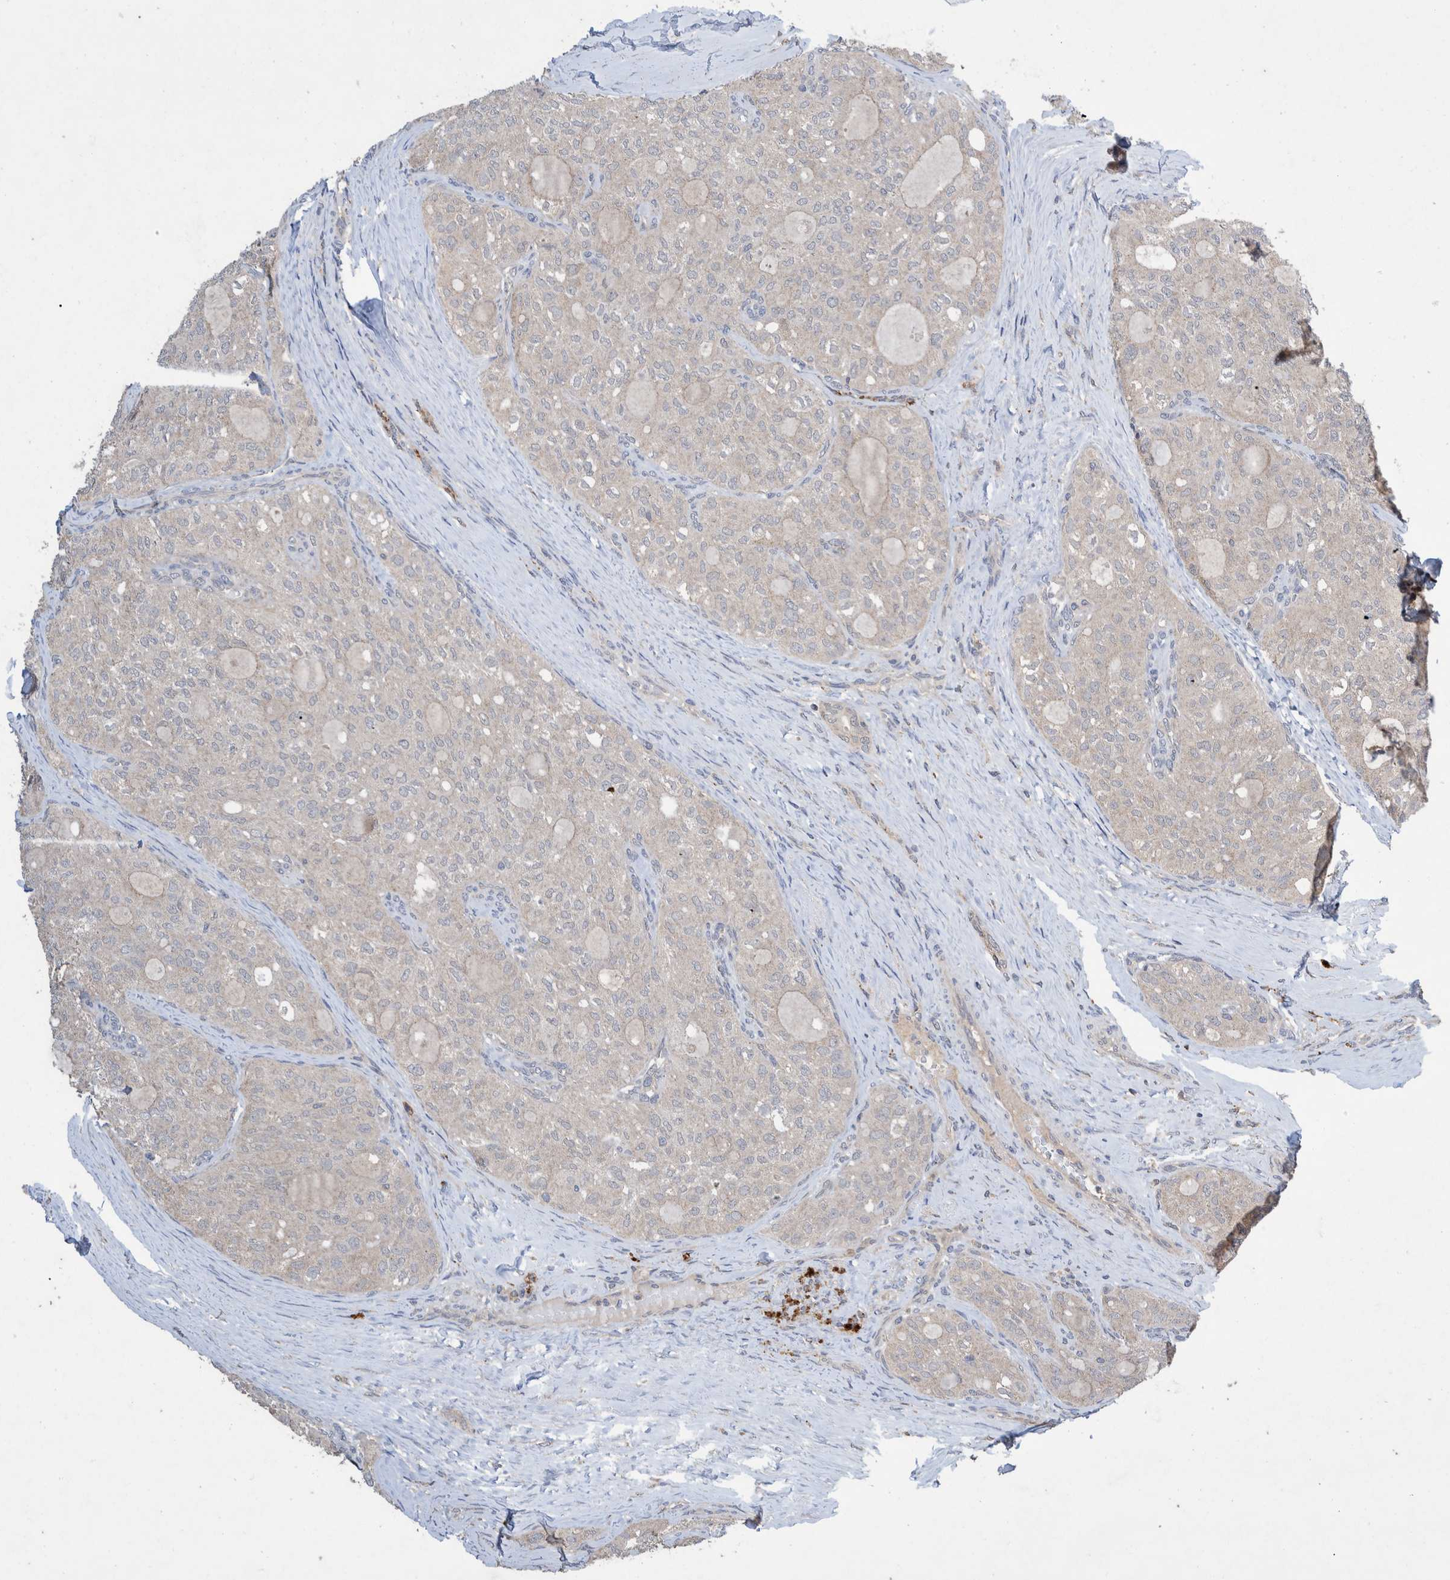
{"staining": {"intensity": "negative", "quantity": "none", "location": "none"}, "tissue": "thyroid cancer", "cell_type": "Tumor cells", "image_type": "cancer", "snomed": [{"axis": "morphology", "description": "Follicular adenoma carcinoma, NOS"}, {"axis": "topography", "description": "Thyroid gland"}], "caption": "A high-resolution photomicrograph shows IHC staining of thyroid cancer (follicular adenoma carcinoma), which exhibits no significant staining in tumor cells. (IHC, brightfield microscopy, high magnification).", "gene": "PLPBP", "patient": {"sex": "male", "age": 75}}